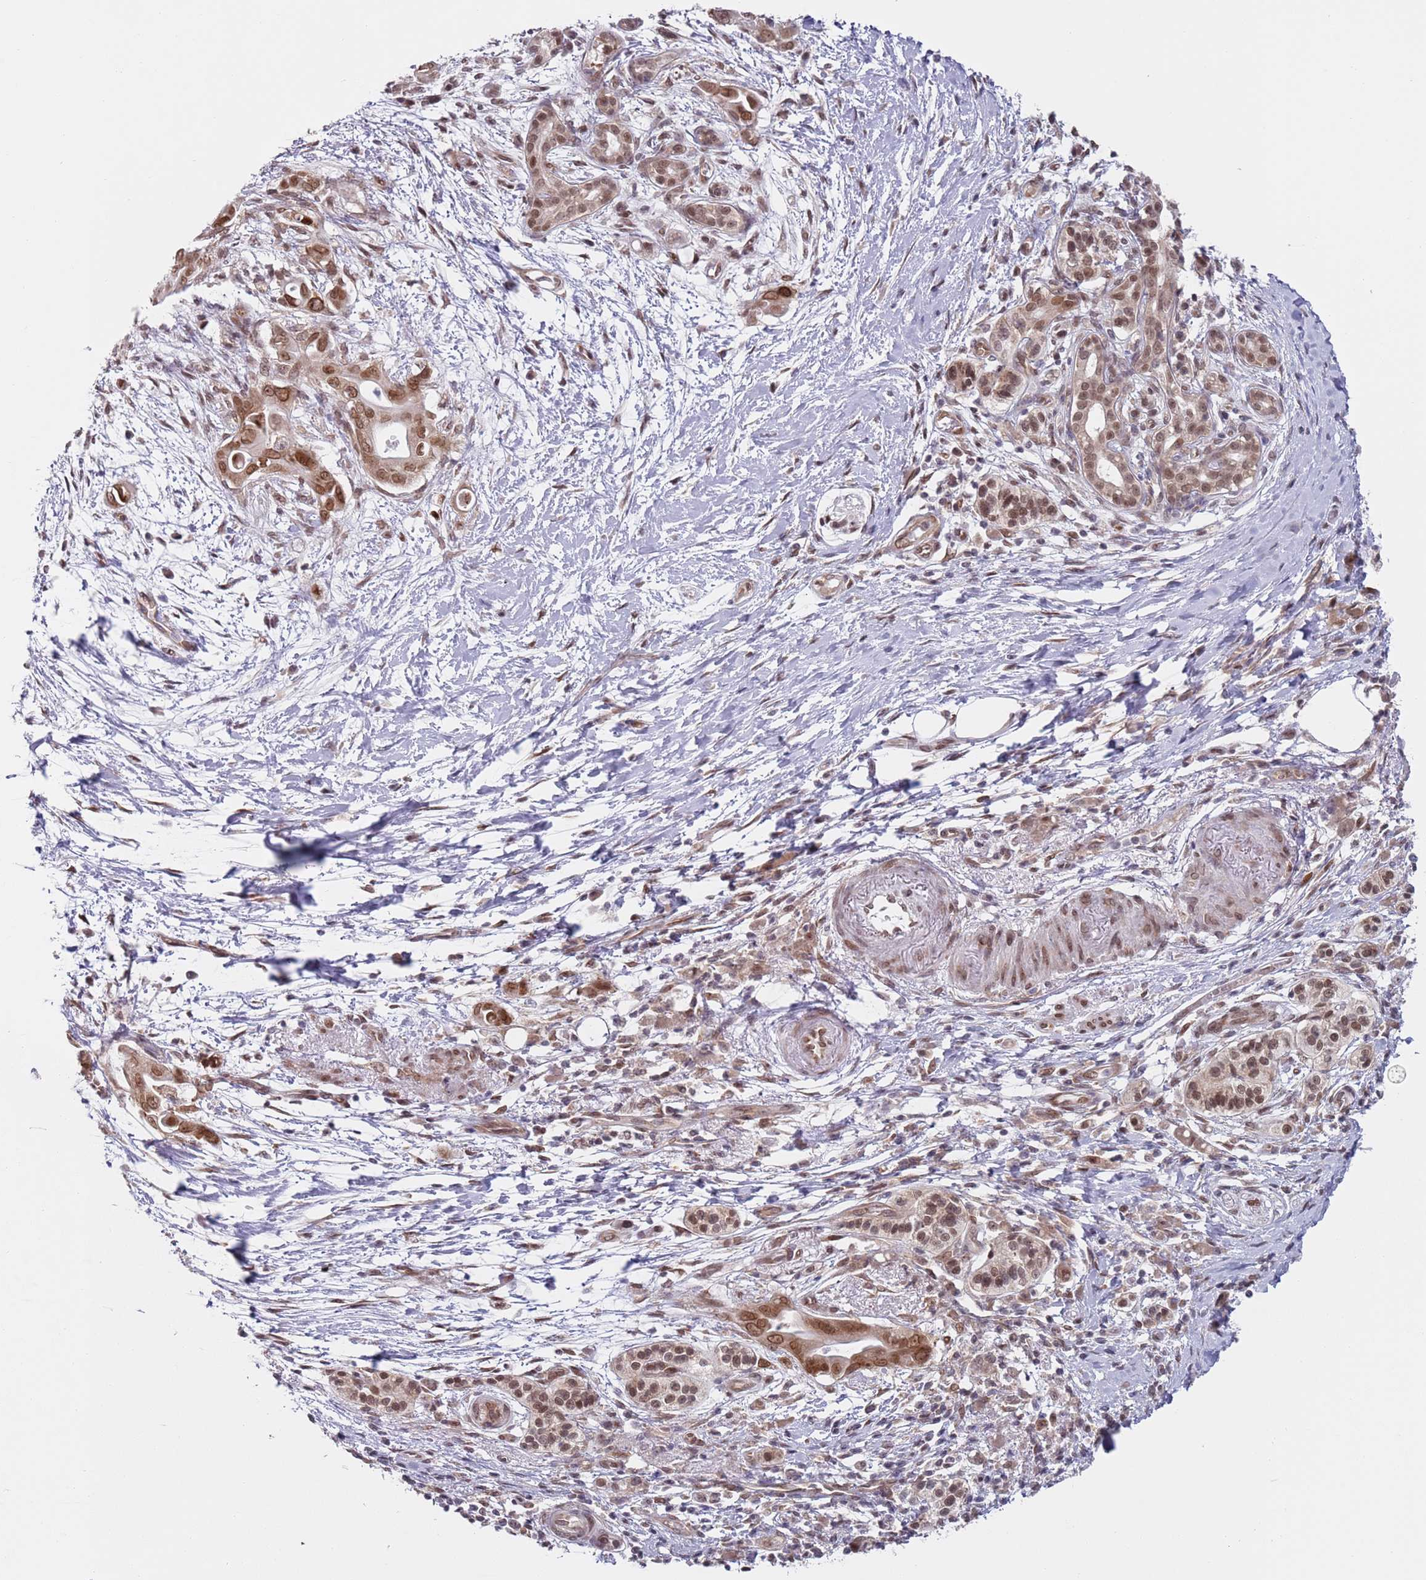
{"staining": {"intensity": "moderate", "quantity": ">75%", "location": "nuclear"}, "tissue": "pancreatic cancer", "cell_type": "Tumor cells", "image_type": "cancer", "snomed": [{"axis": "morphology", "description": "Adenocarcinoma, NOS"}, {"axis": "topography", "description": "Pancreas"}], "caption": "DAB immunohistochemical staining of pancreatic cancer (adenocarcinoma) displays moderate nuclear protein staining in approximately >75% of tumor cells.", "gene": "SLC25A32", "patient": {"sex": "male", "age": 71}}